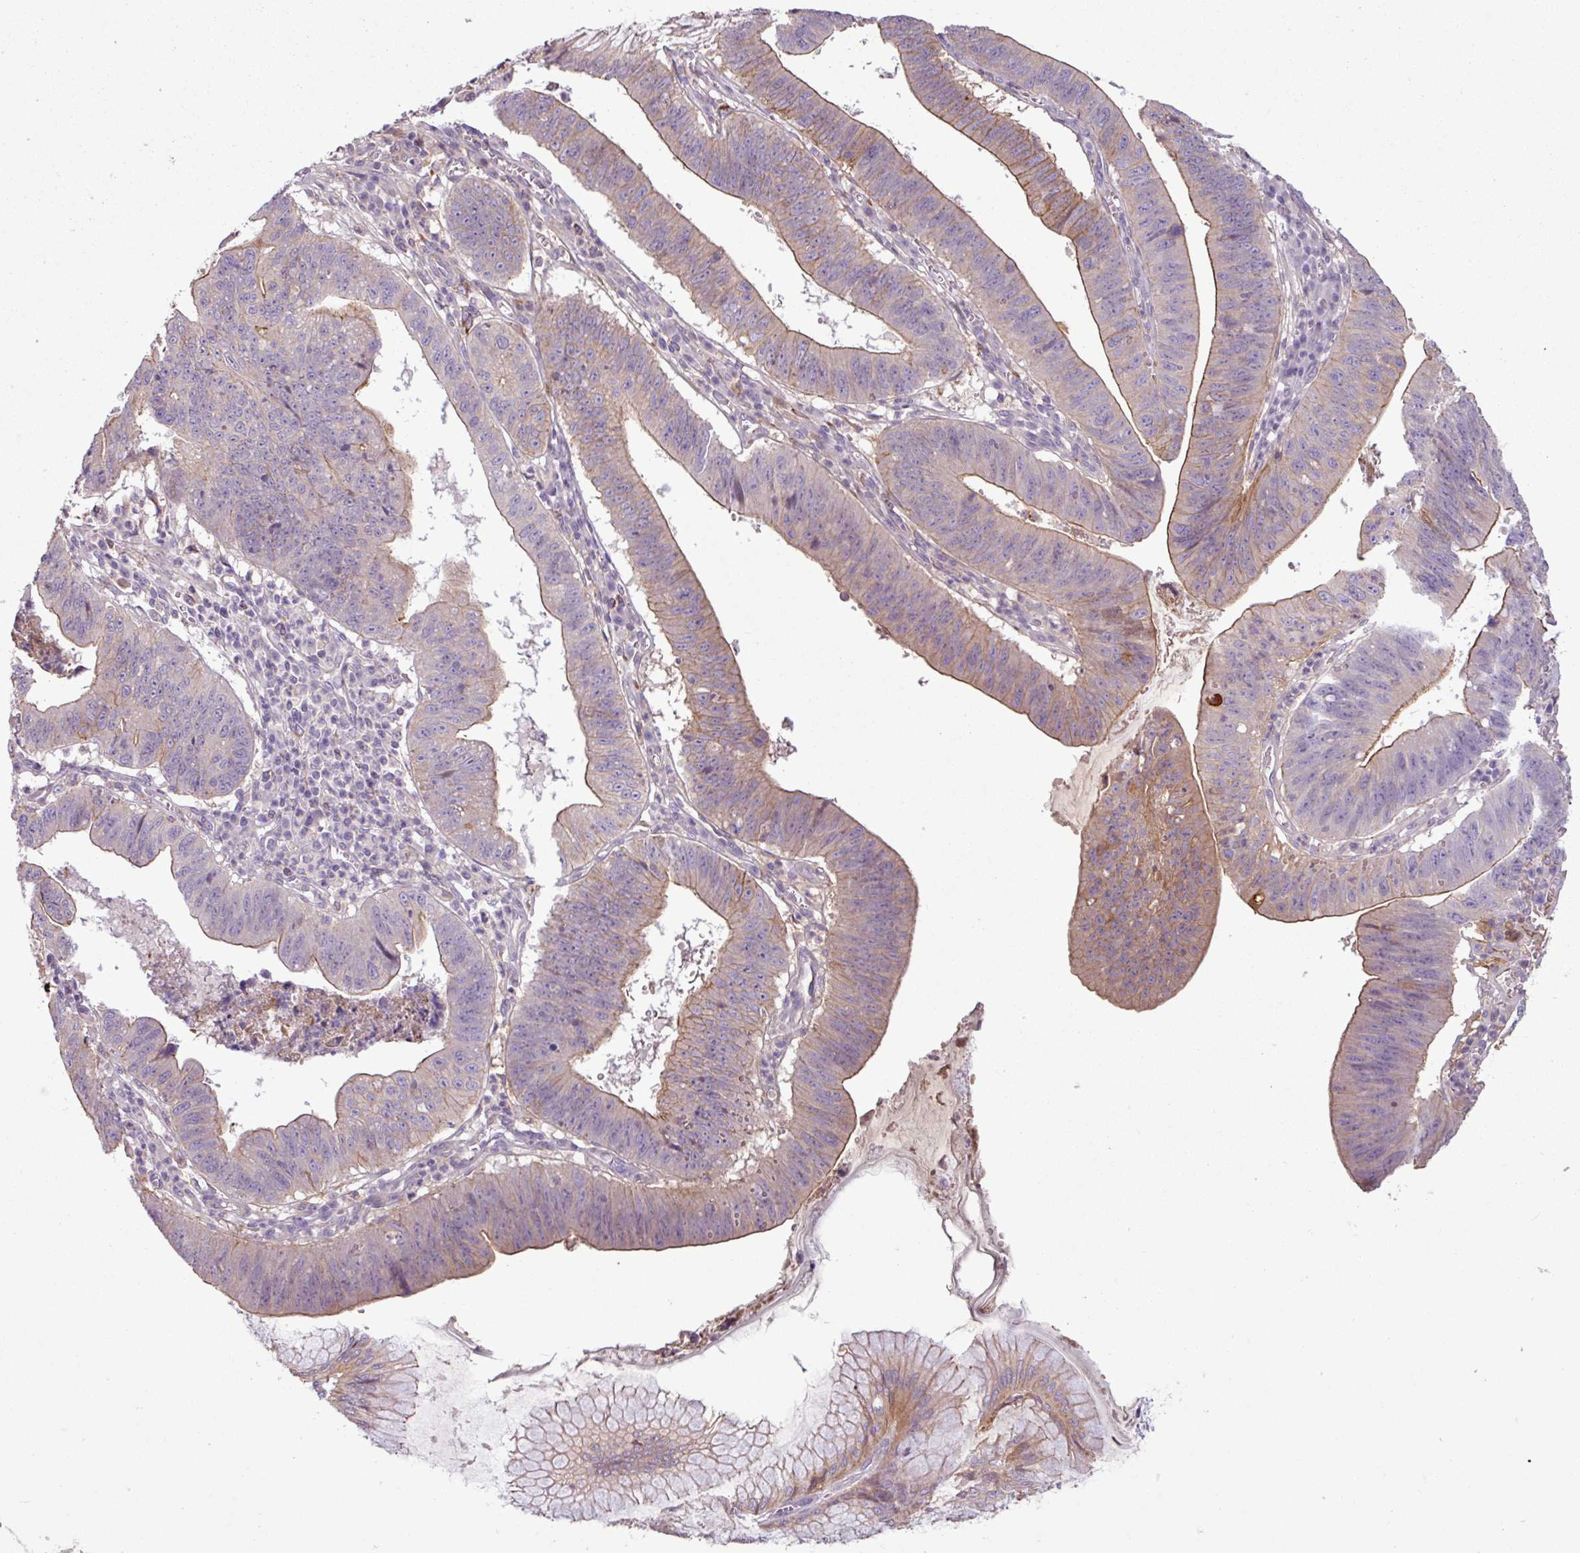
{"staining": {"intensity": "weak", "quantity": "25%-75%", "location": "cytoplasmic/membranous"}, "tissue": "stomach cancer", "cell_type": "Tumor cells", "image_type": "cancer", "snomed": [{"axis": "morphology", "description": "Adenocarcinoma, NOS"}, {"axis": "topography", "description": "Stomach"}], "caption": "Immunohistochemical staining of human stomach adenocarcinoma demonstrates low levels of weak cytoplasmic/membranous protein positivity in approximately 25%-75% of tumor cells. The protein is shown in brown color, while the nuclei are stained blue.", "gene": "C4B", "patient": {"sex": "male", "age": 59}}